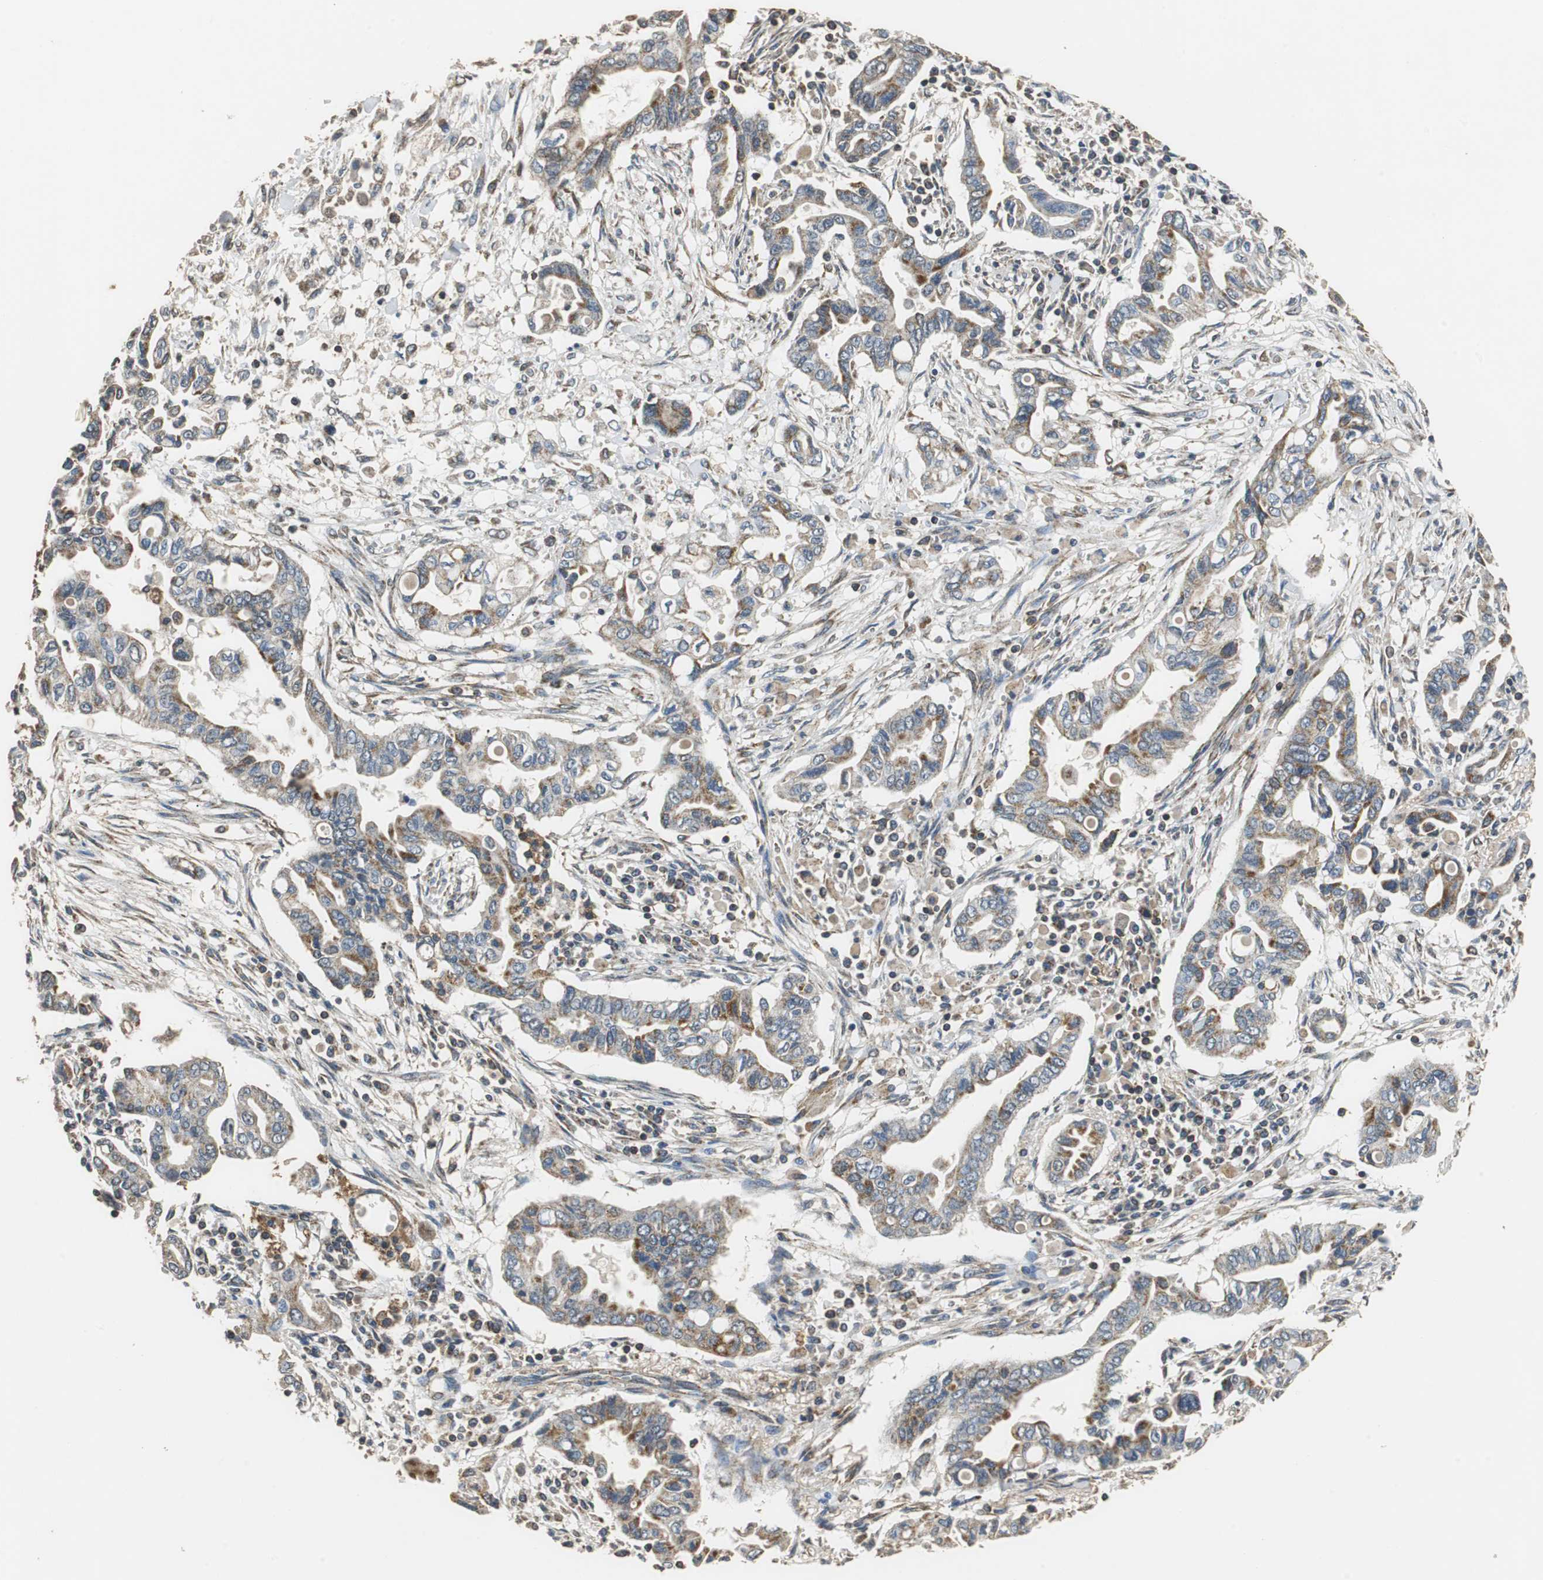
{"staining": {"intensity": "weak", "quantity": "25%-75%", "location": "cytoplasmic/membranous"}, "tissue": "pancreatic cancer", "cell_type": "Tumor cells", "image_type": "cancer", "snomed": [{"axis": "morphology", "description": "Adenocarcinoma, NOS"}, {"axis": "topography", "description": "Pancreas"}], "caption": "Pancreatic cancer was stained to show a protein in brown. There is low levels of weak cytoplasmic/membranous expression in approximately 25%-75% of tumor cells.", "gene": "NNT", "patient": {"sex": "female", "age": 57}}